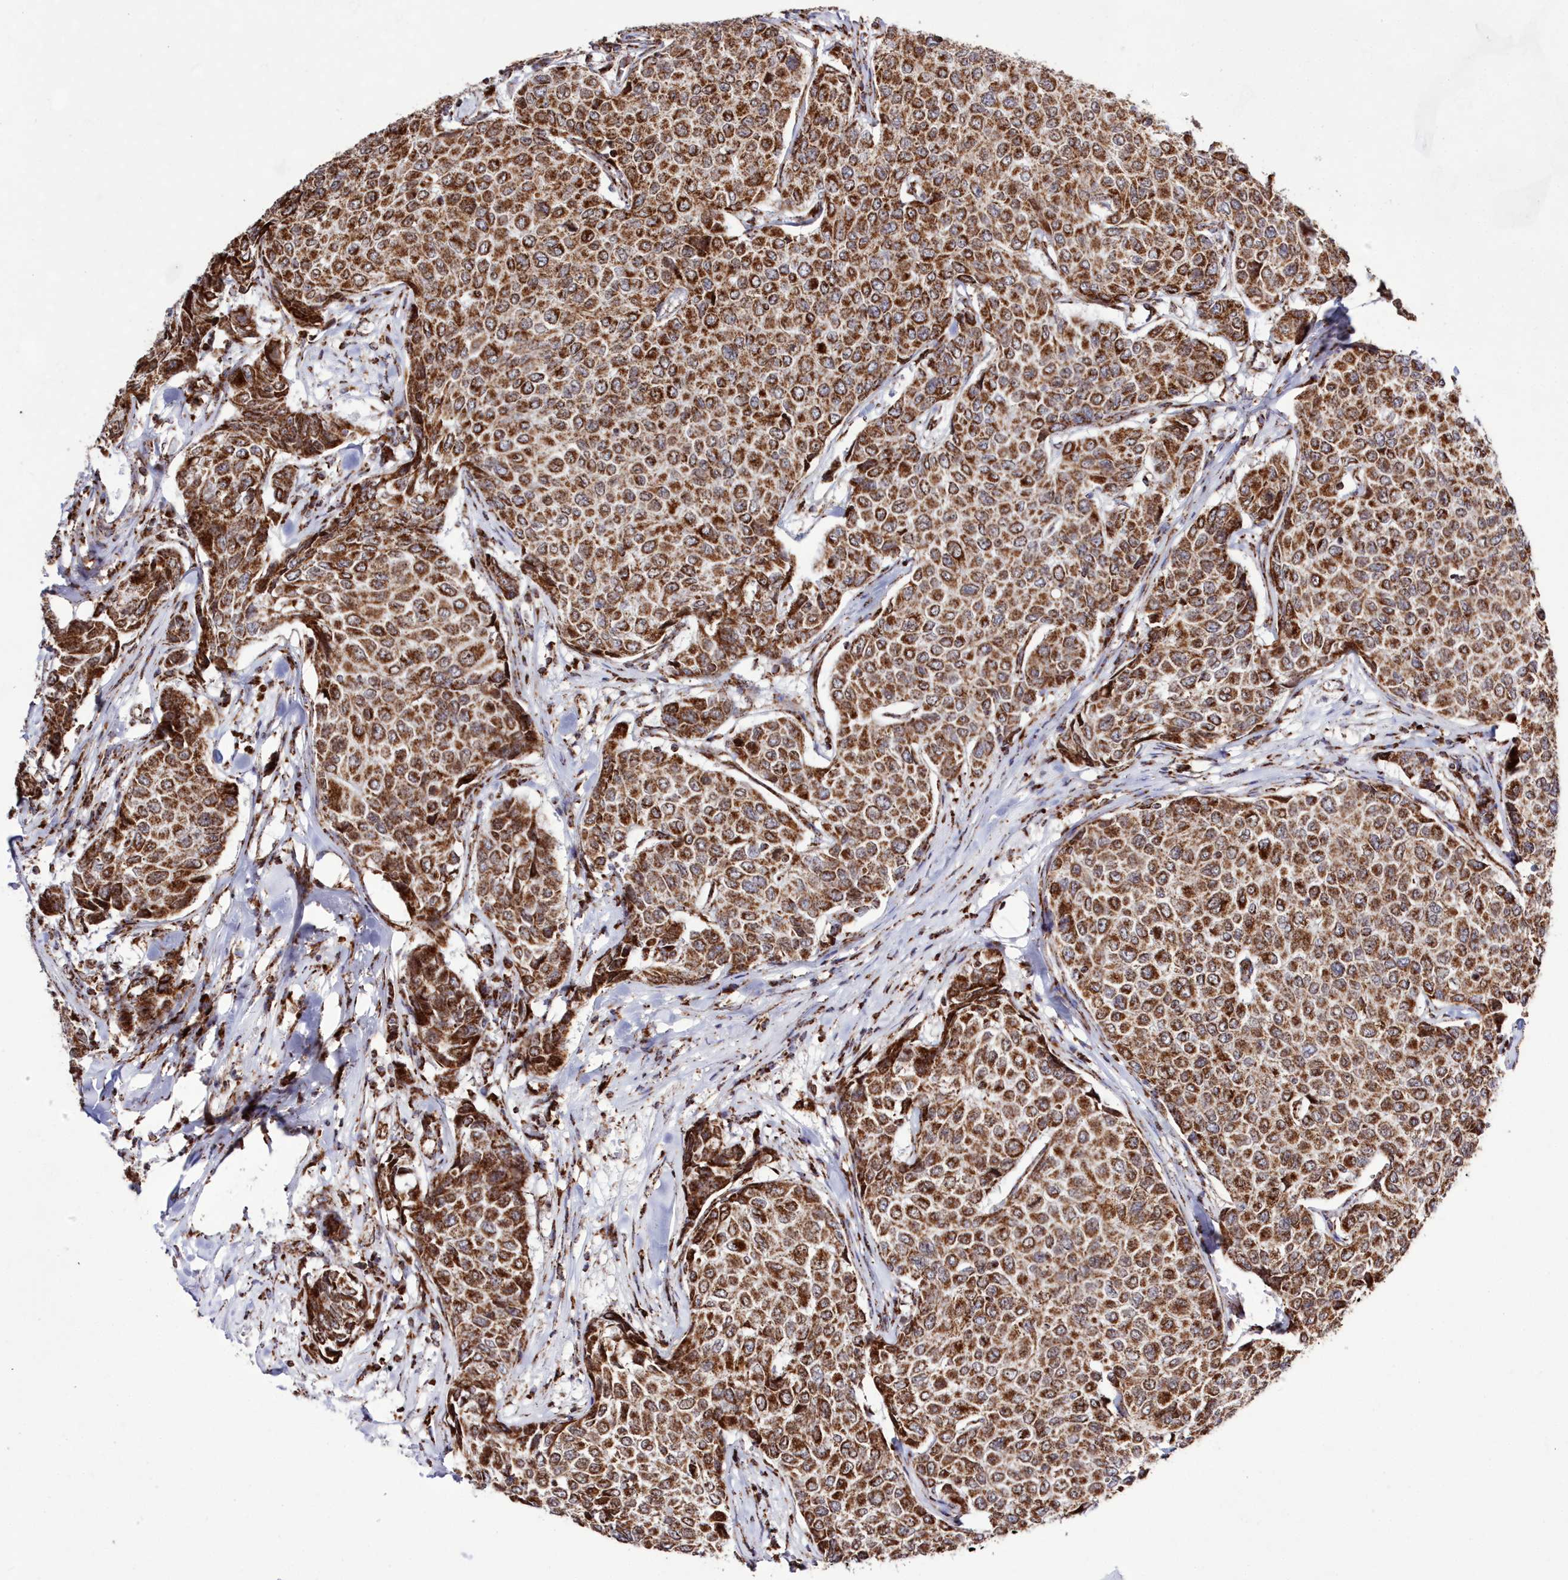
{"staining": {"intensity": "strong", "quantity": ">75%", "location": "cytoplasmic/membranous"}, "tissue": "breast cancer", "cell_type": "Tumor cells", "image_type": "cancer", "snomed": [{"axis": "morphology", "description": "Duct carcinoma"}, {"axis": "topography", "description": "Breast"}], "caption": "DAB (3,3'-diaminobenzidine) immunohistochemical staining of breast cancer exhibits strong cytoplasmic/membranous protein staining in about >75% of tumor cells. (brown staining indicates protein expression, while blue staining denotes nuclei).", "gene": "HADHB", "patient": {"sex": "female", "age": 55}}